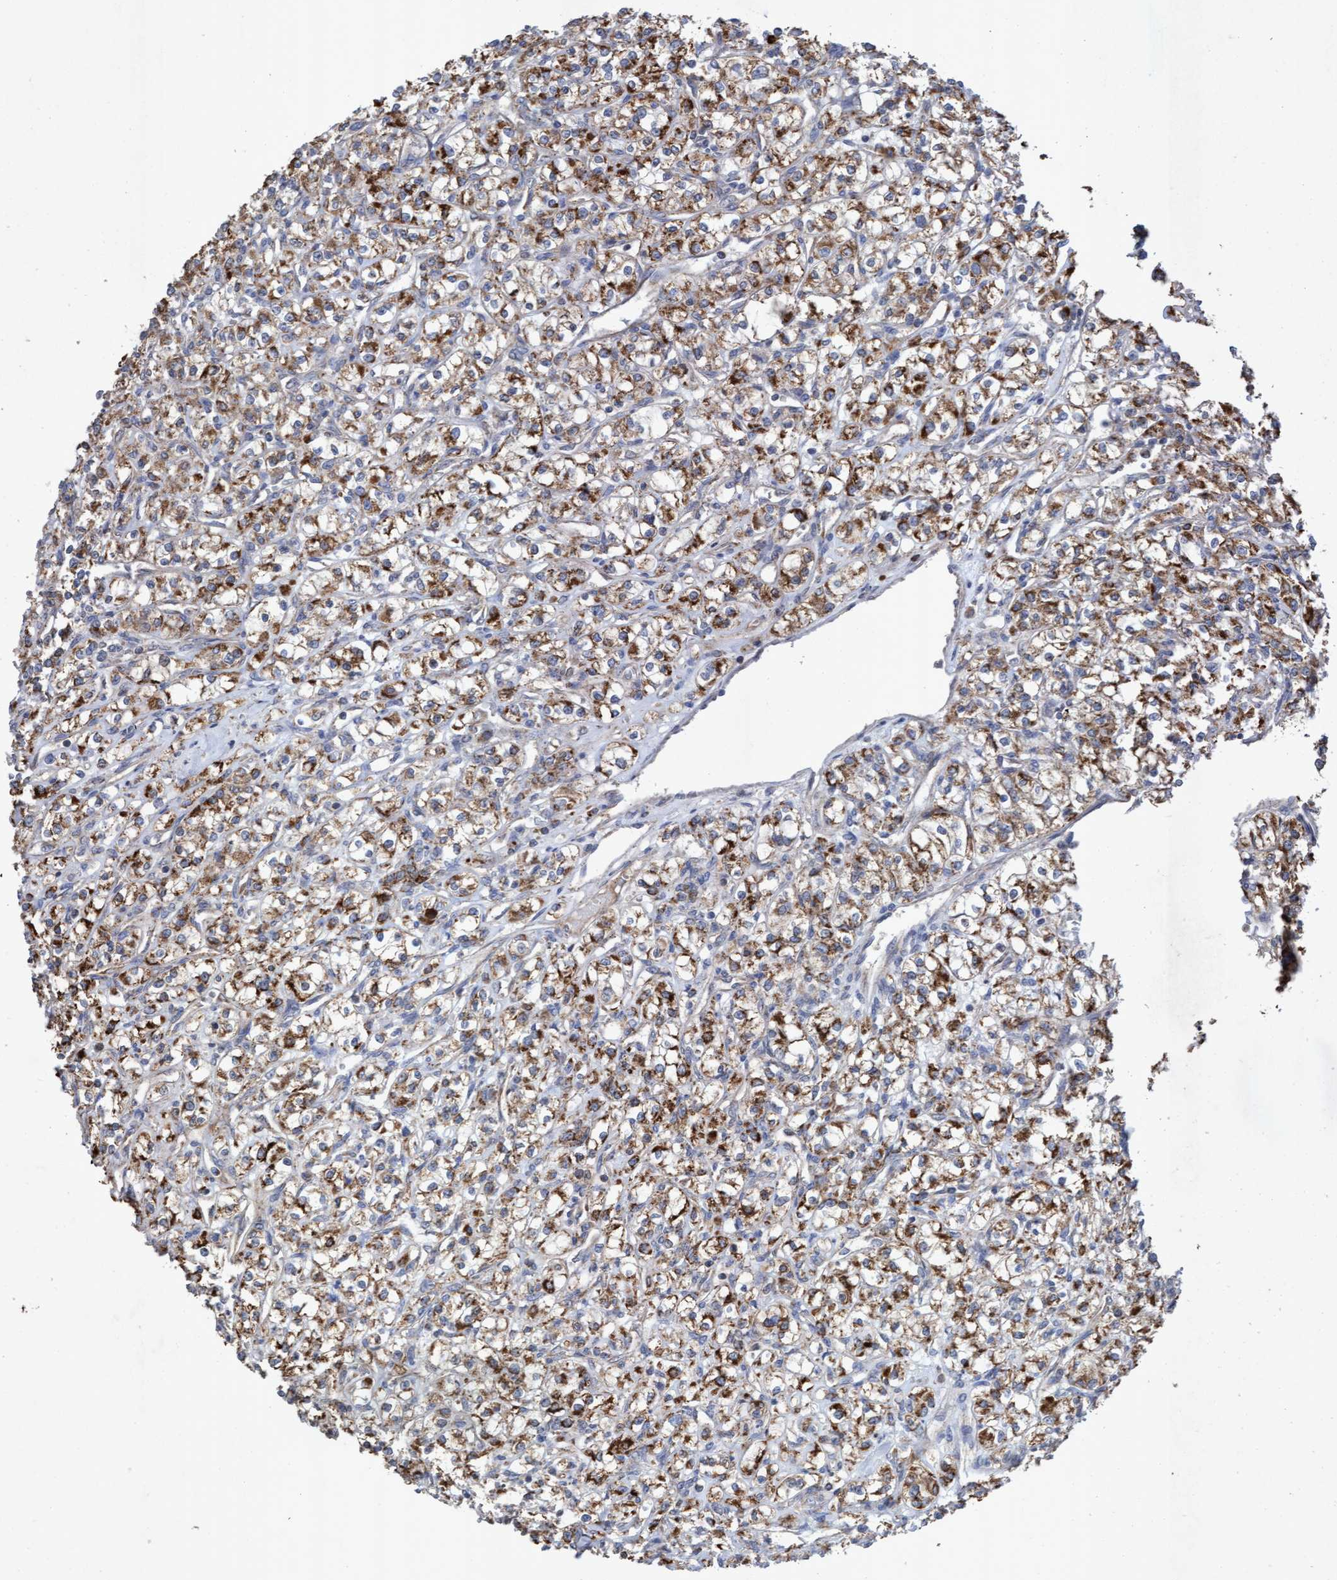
{"staining": {"intensity": "moderate", "quantity": ">75%", "location": "cytoplasmic/membranous"}, "tissue": "renal cancer", "cell_type": "Tumor cells", "image_type": "cancer", "snomed": [{"axis": "morphology", "description": "Adenocarcinoma, NOS"}, {"axis": "topography", "description": "Kidney"}], "caption": "The micrograph exhibits immunohistochemical staining of renal adenocarcinoma. There is moderate cytoplasmic/membranous expression is identified in approximately >75% of tumor cells.", "gene": "ATPAF2", "patient": {"sex": "male", "age": 77}}